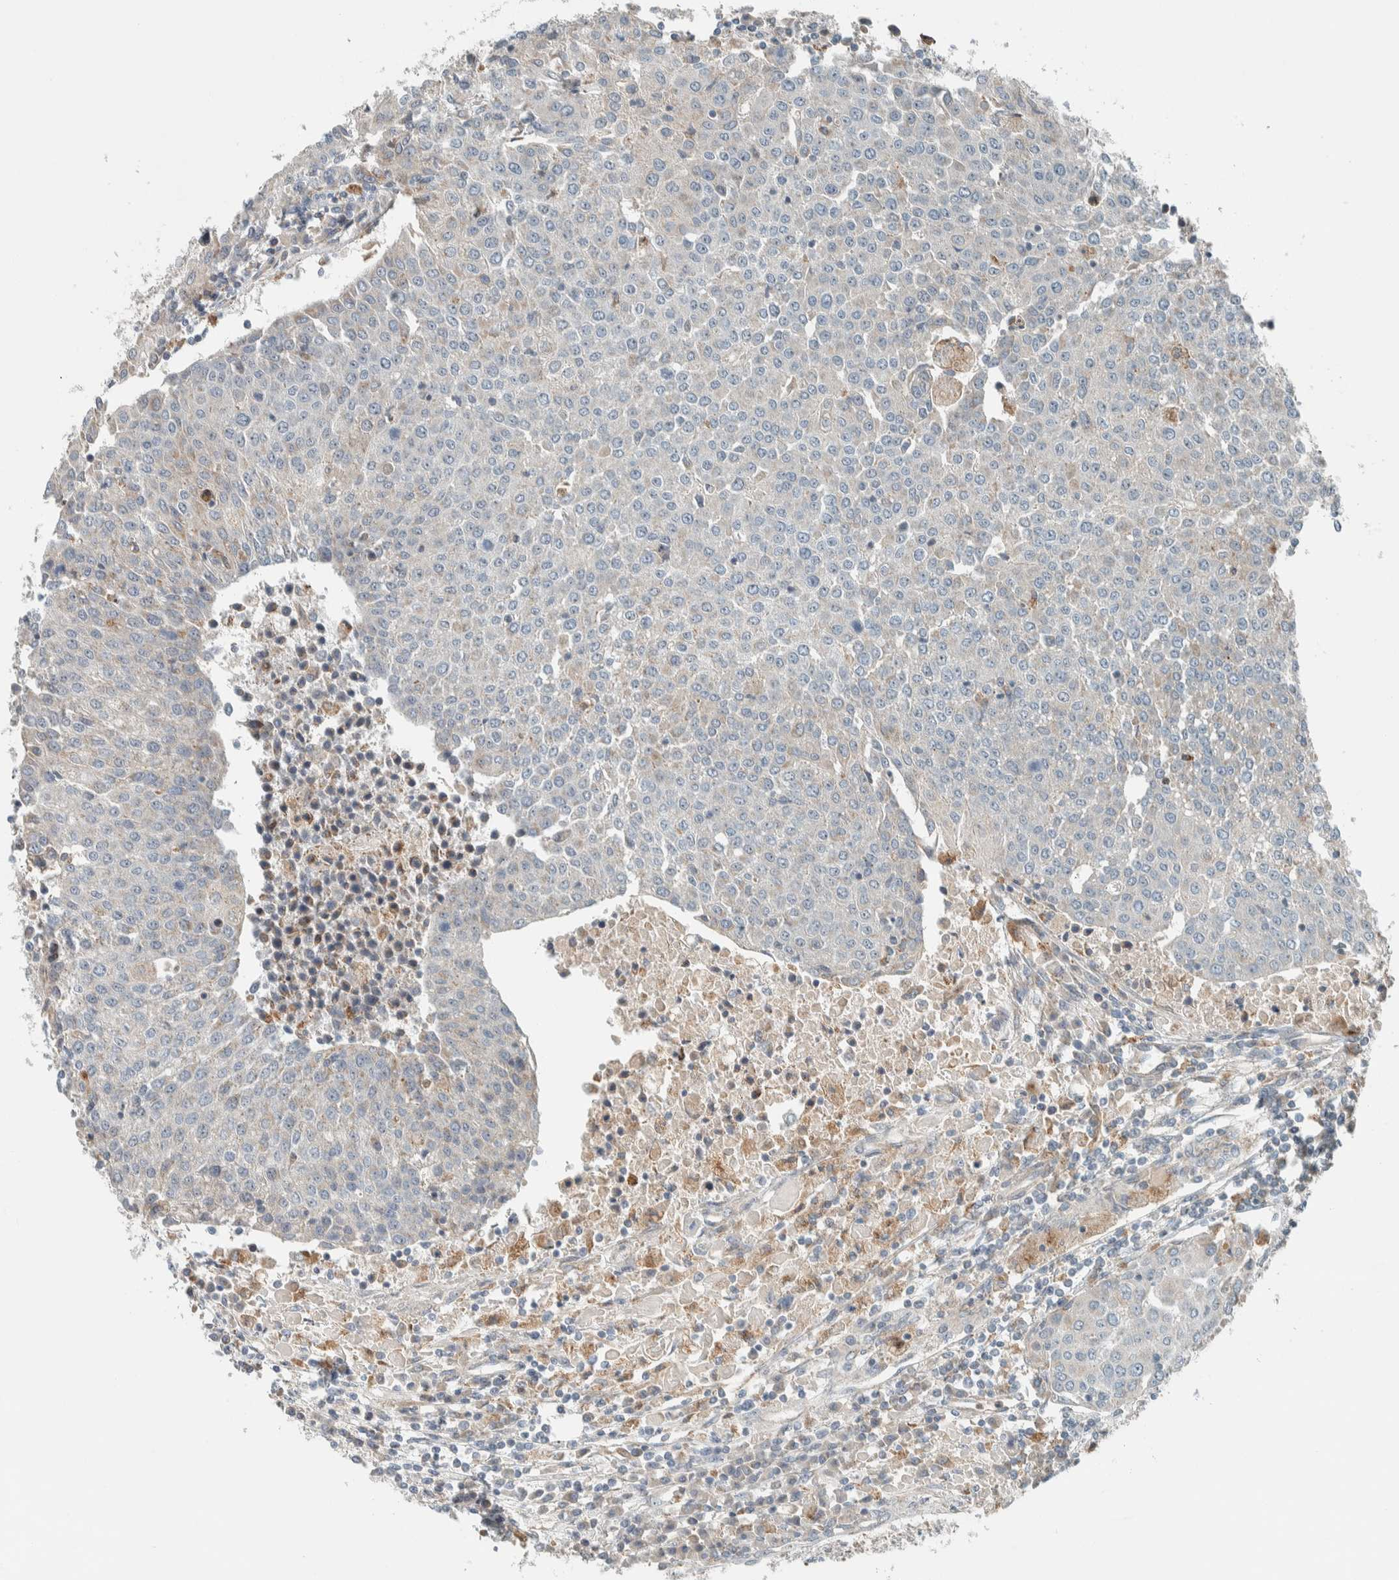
{"staining": {"intensity": "negative", "quantity": "none", "location": "none"}, "tissue": "urothelial cancer", "cell_type": "Tumor cells", "image_type": "cancer", "snomed": [{"axis": "morphology", "description": "Urothelial carcinoma, High grade"}, {"axis": "topography", "description": "Urinary bladder"}], "caption": "This is an immunohistochemistry histopathology image of urothelial carcinoma (high-grade). There is no staining in tumor cells.", "gene": "SLFN12L", "patient": {"sex": "female", "age": 85}}